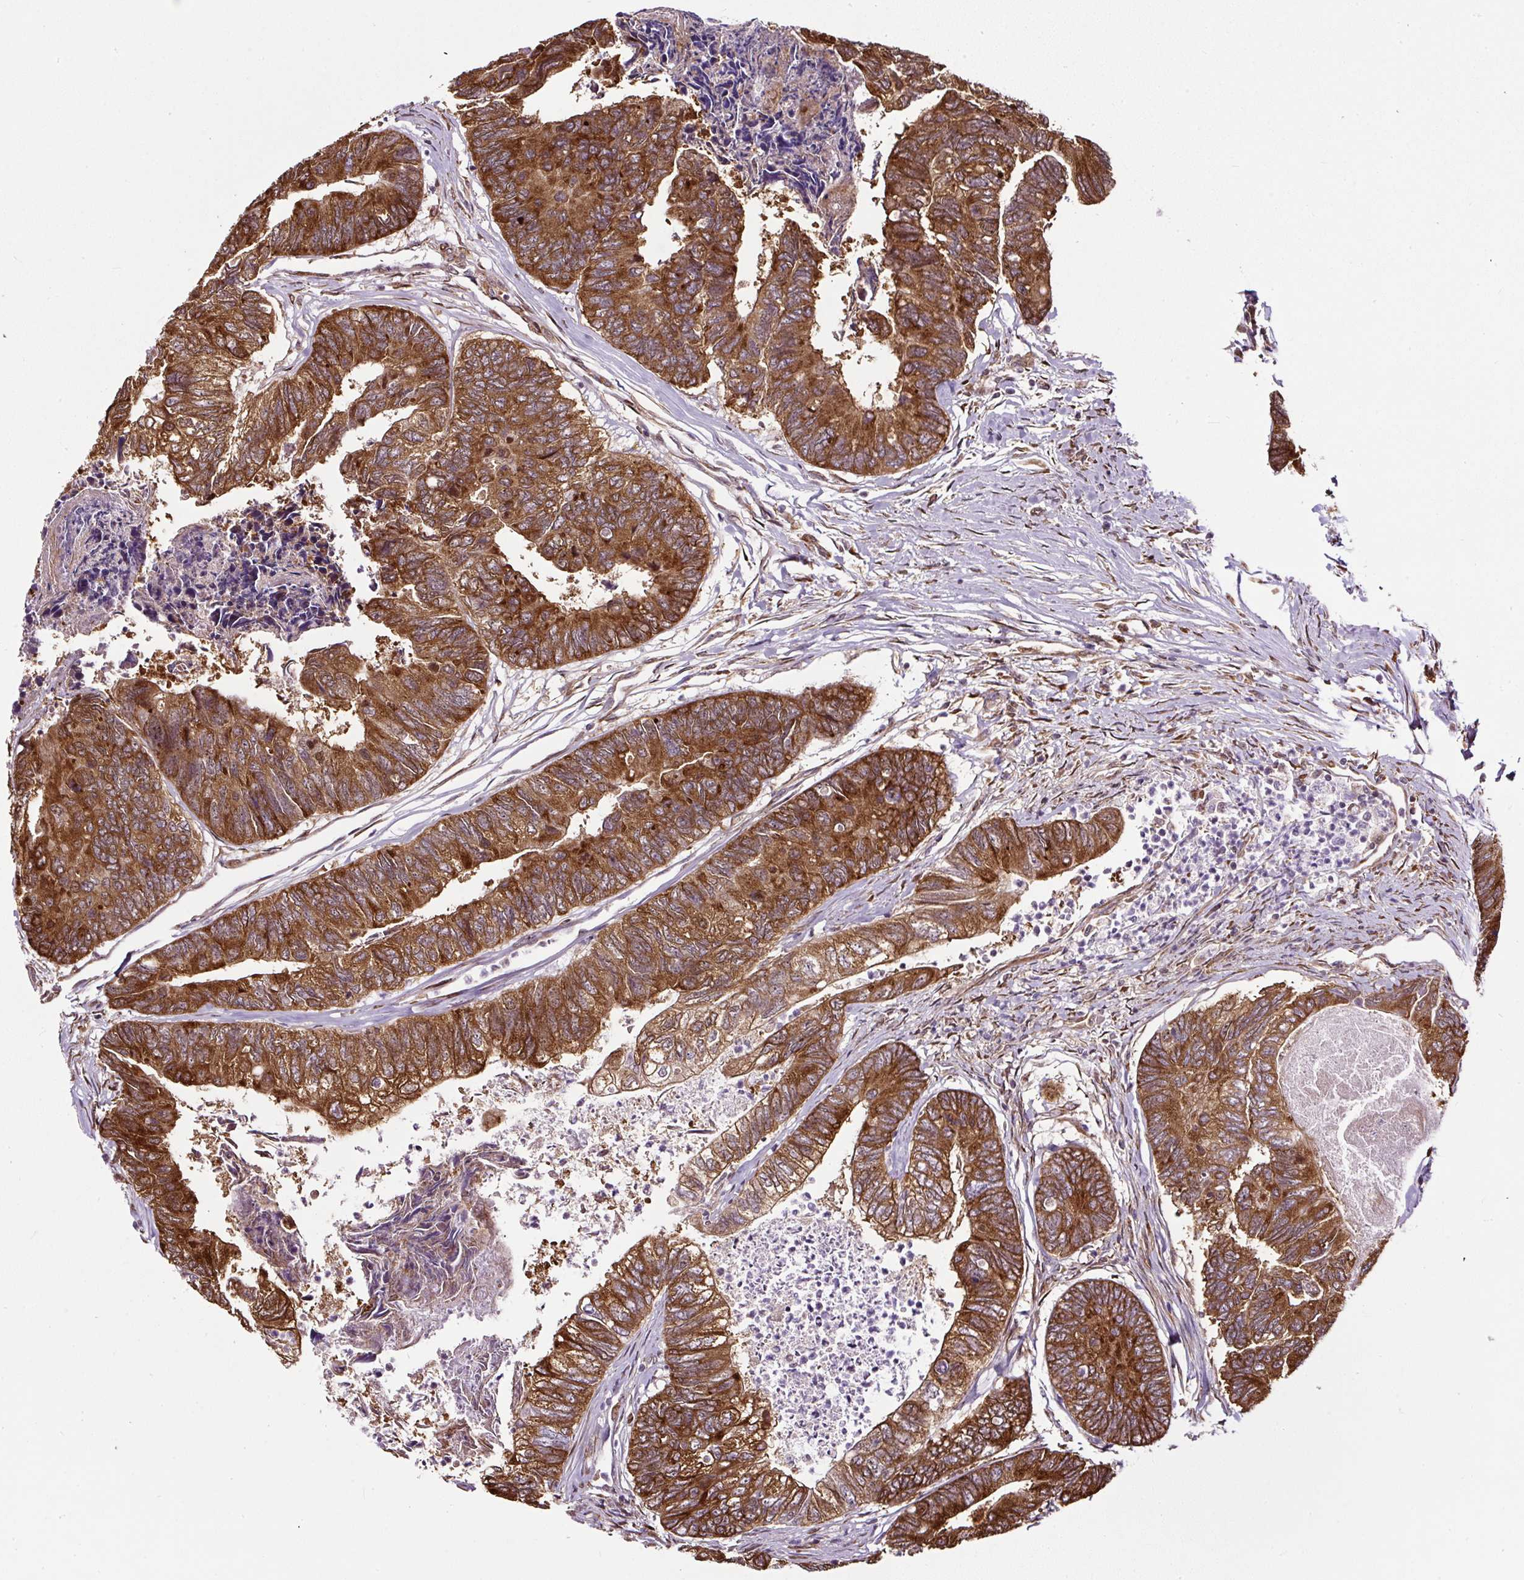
{"staining": {"intensity": "strong", "quantity": ">75%", "location": "cytoplasmic/membranous"}, "tissue": "colorectal cancer", "cell_type": "Tumor cells", "image_type": "cancer", "snomed": [{"axis": "morphology", "description": "Adenocarcinoma, NOS"}, {"axis": "topography", "description": "Colon"}], "caption": "Human colorectal cancer (adenocarcinoma) stained with a protein marker displays strong staining in tumor cells.", "gene": "KDM4E", "patient": {"sex": "female", "age": 67}}